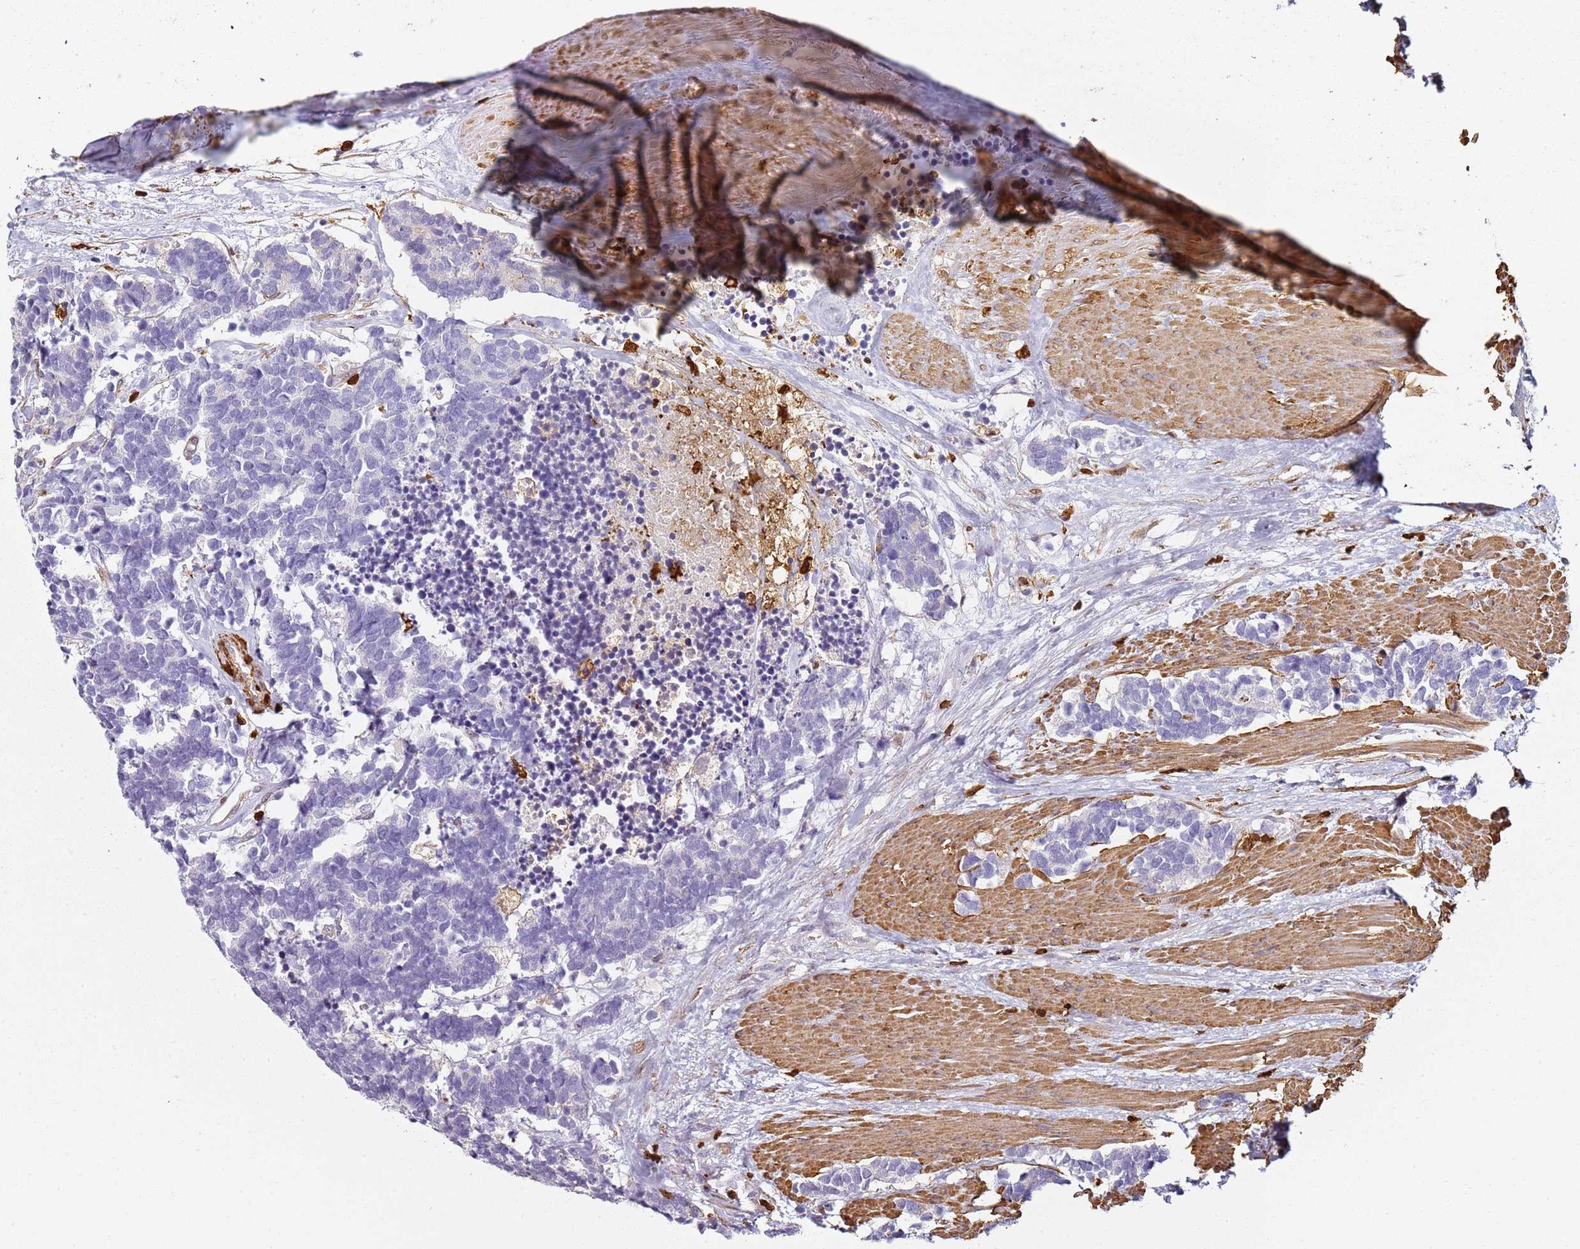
{"staining": {"intensity": "negative", "quantity": "none", "location": "none"}, "tissue": "carcinoid", "cell_type": "Tumor cells", "image_type": "cancer", "snomed": [{"axis": "morphology", "description": "Carcinoma, NOS"}, {"axis": "morphology", "description": "Carcinoid, malignant, NOS"}, {"axis": "topography", "description": "Urinary bladder"}], "caption": "Tumor cells are negative for brown protein staining in carcinoid. The staining was performed using DAB (3,3'-diaminobenzidine) to visualize the protein expression in brown, while the nuclei were stained in blue with hematoxylin (Magnification: 20x).", "gene": "S100A4", "patient": {"sex": "male", "age": 57}}